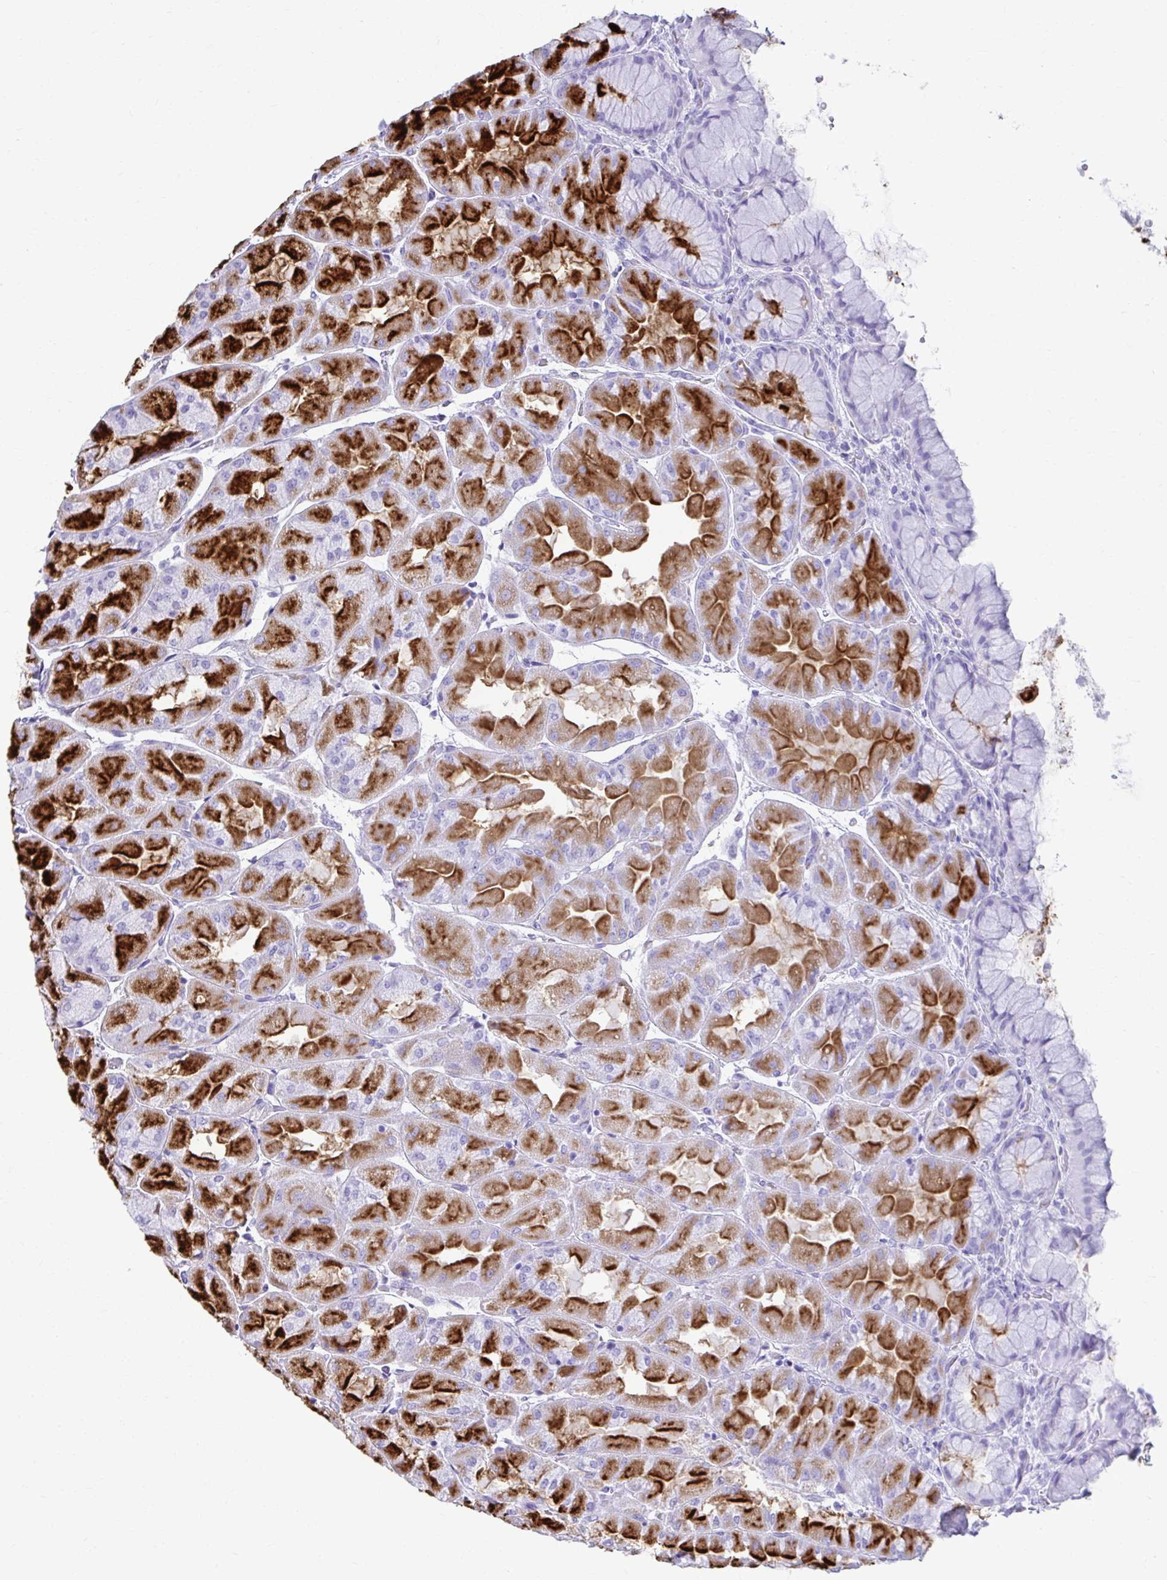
{"staining": {"intensity": "strong", "quantity": "25%-75%", "location": "cytoplasmic/membranous"}, "tissue": "stomach", "cell_type": "Glandular cells", "image_type": "normal", "snomed": [{"axis": "morphology", "description": "Normal tissue, NOS"}, {"axis": "topography", "description": "Stomach"}], "caption": "Stomach stained for a protein shows strong cytoplasmic/membranous positivity in glandular cells. The staining is performed using DAB (3,3'-diaminobenzidine) brown chromogen to label protein expression. The nuclei are counter-stained blue using hematoxylin.", "gene": "ATP4B", "patient": {"sex": "female", "age": 61}}